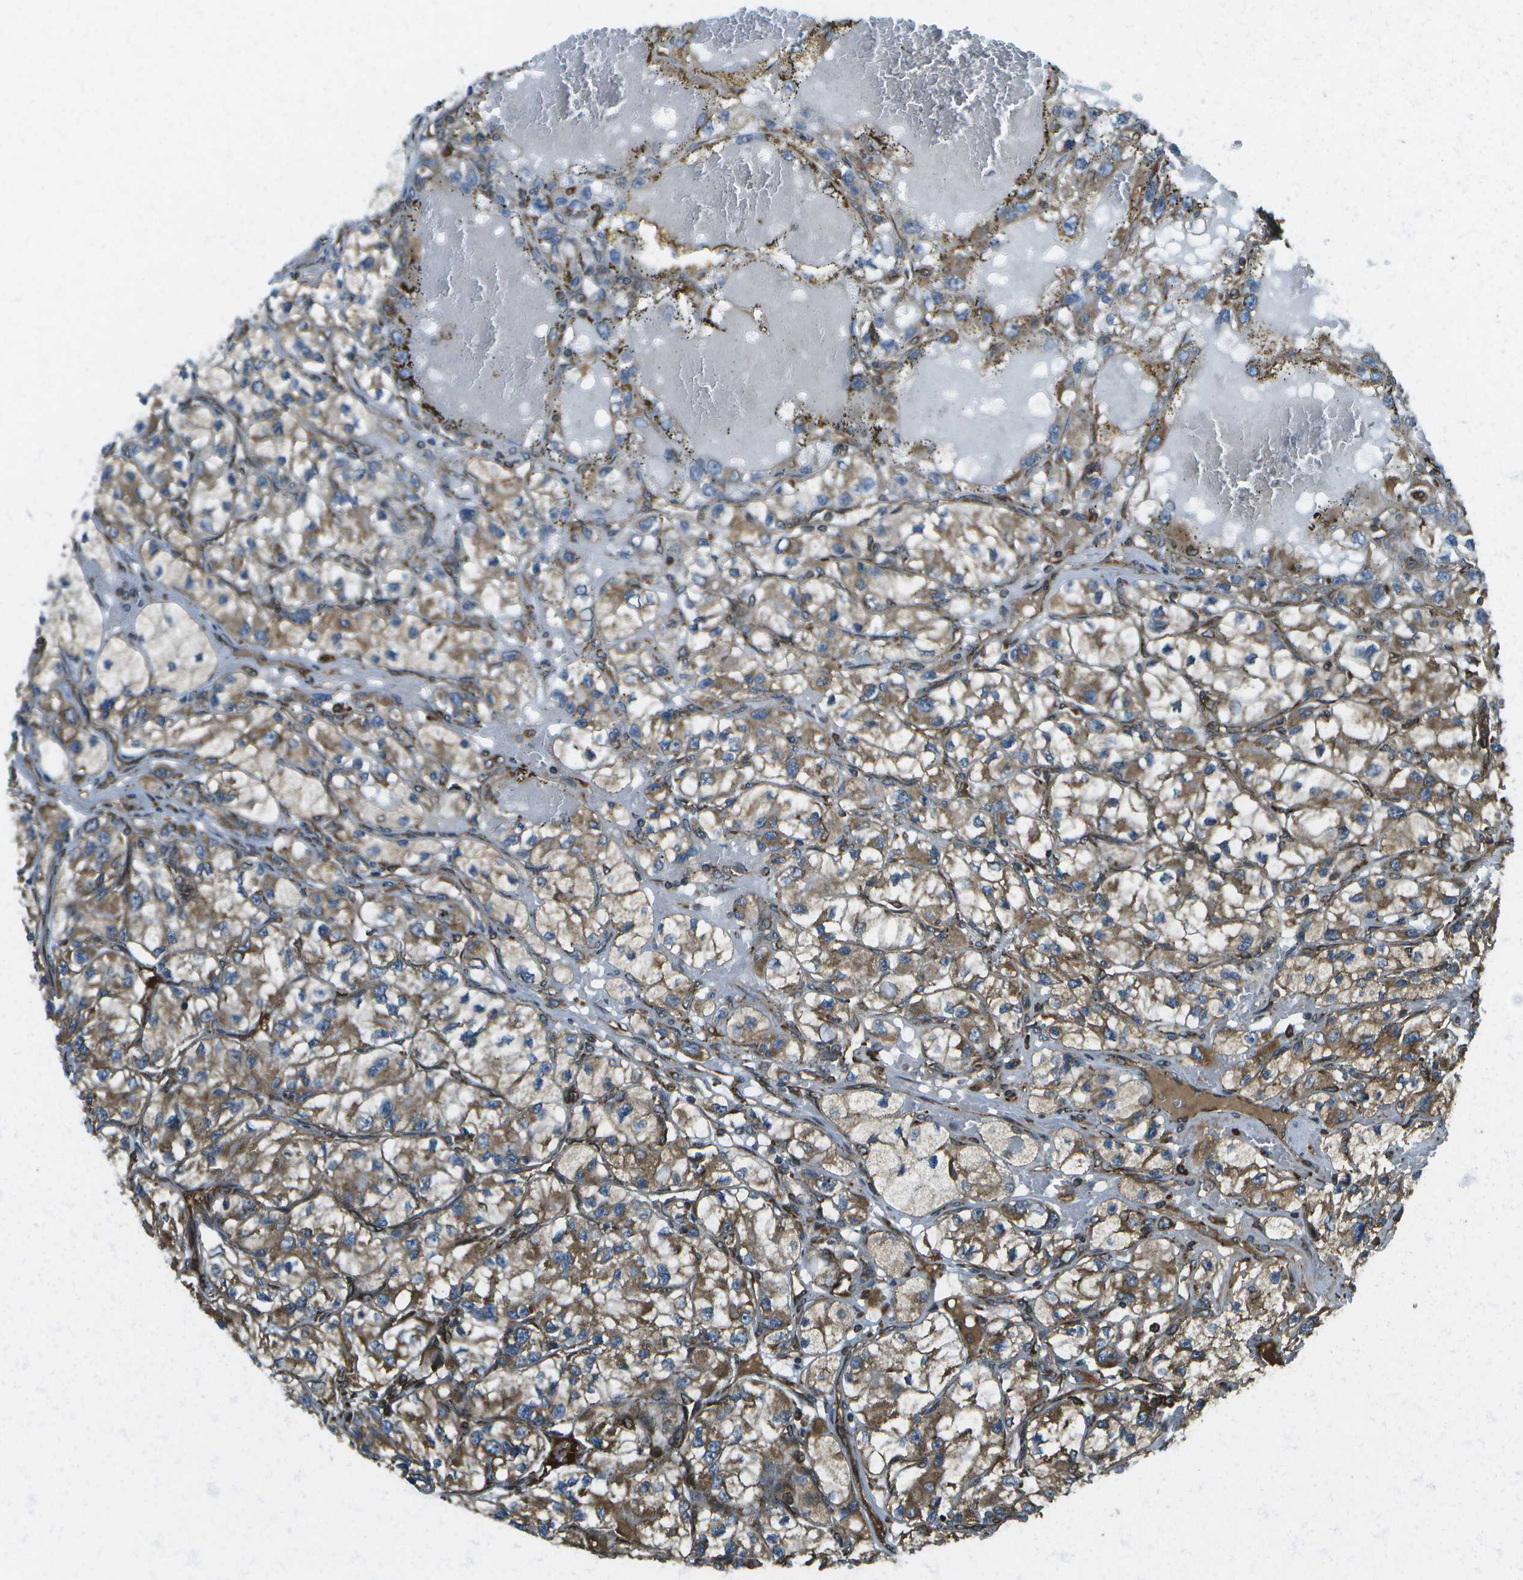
{"staining": {"intensity": "moderate", "quantity": ">75%", "location": "cytoplasmic/membranous"}, "tissue": "renal cancer", "cell_type": "Tumor cells", "image_type": "cancer", "snomed": [{"axis": "morphology", "description": "Adenocarcinoma, NOS"}, {"axis": "topography", "description": "Kidney"}], "caption": "Brown immunohistochemical staining in renal cancer (adenocarcinoma) exhibits moderate cytoplasmic/membranous positivity in approximately >75% of tumor cells.", "gene": "USP30", "patient": {"sex": "female", "age": 57}}